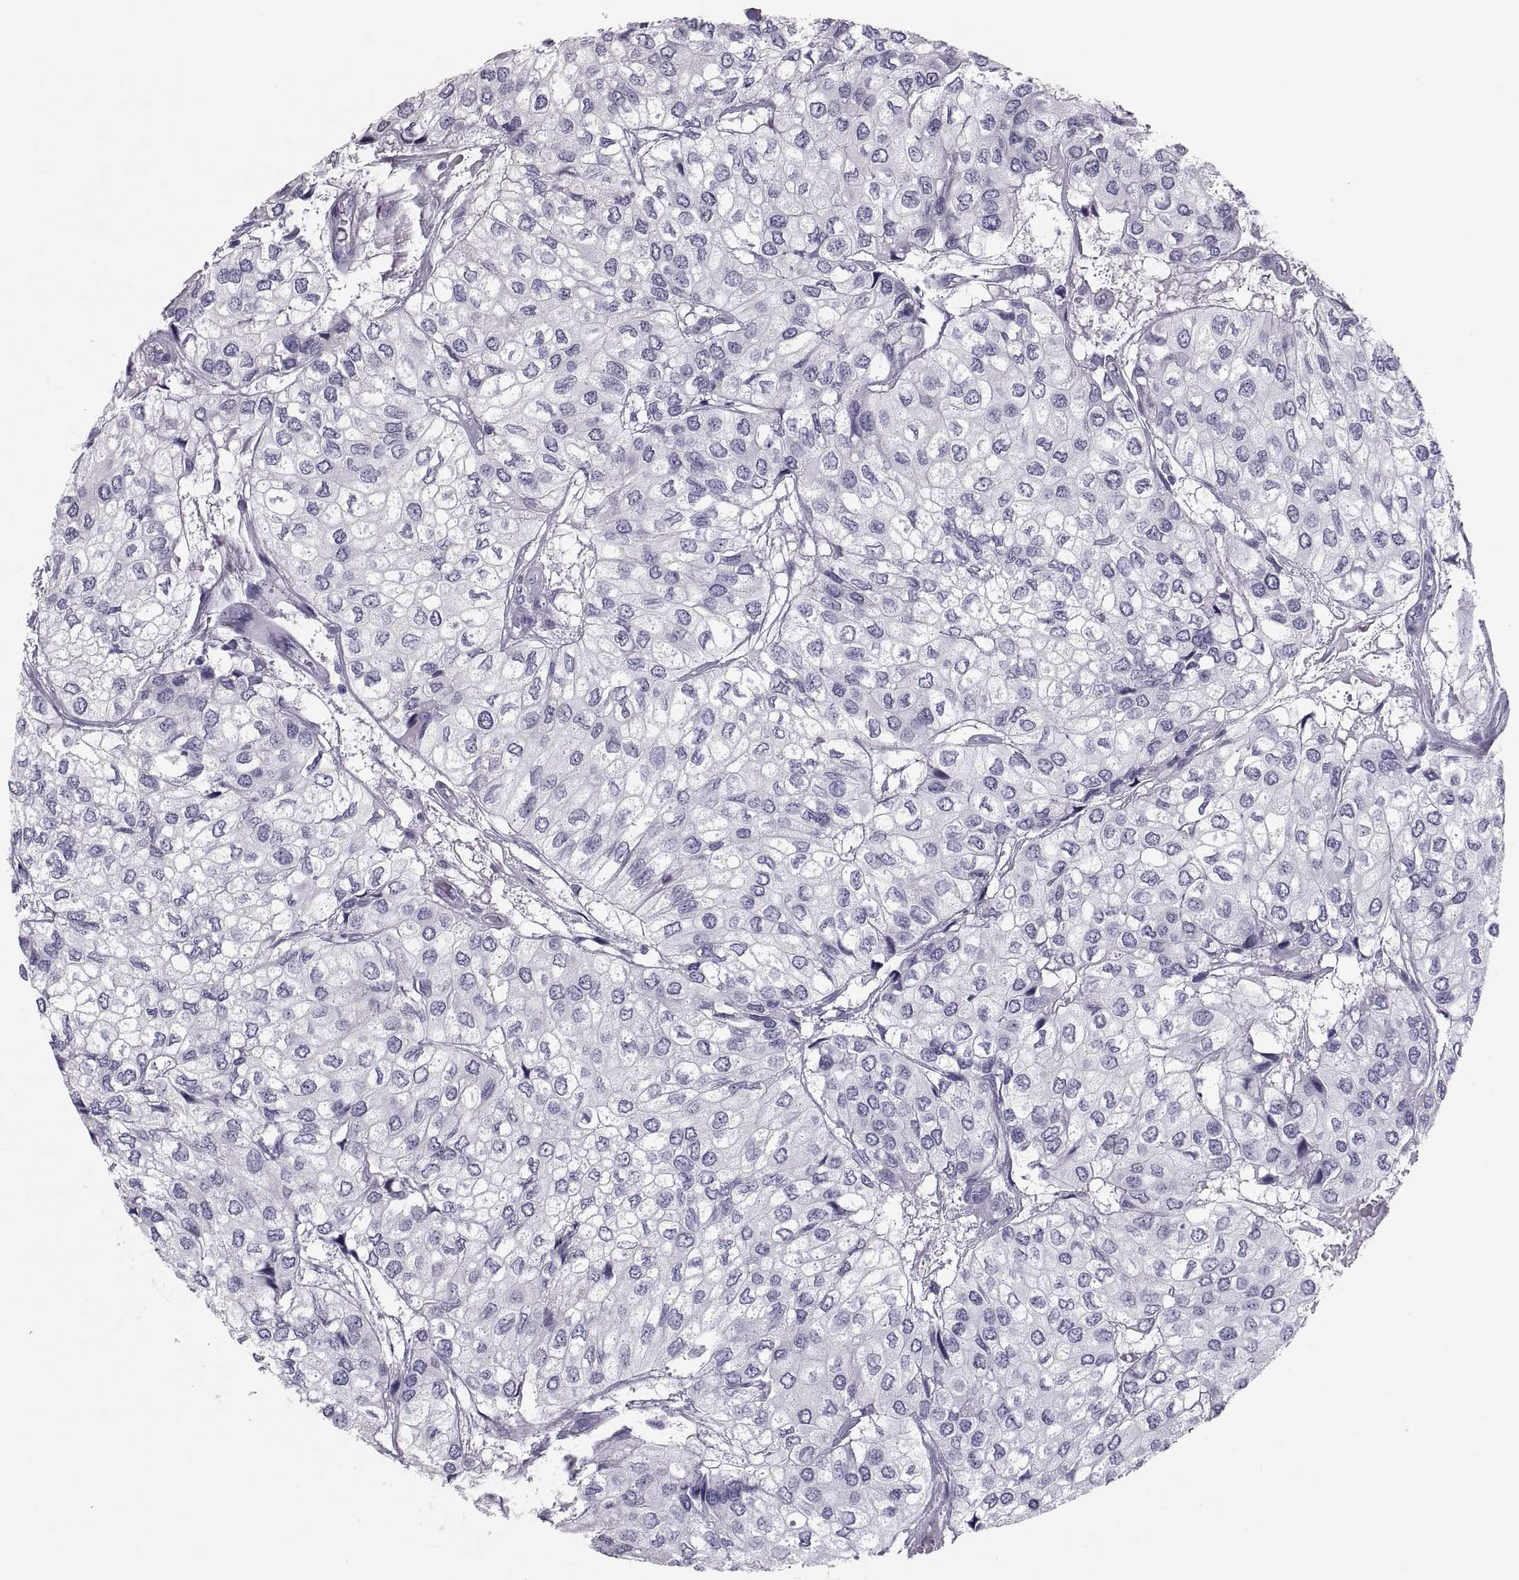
{"staining": {"intensity": "negative", "quantity": "none", "location": "none"}, "tissue": "urothelial cancer", "cell_type": "Tumor cells", "image_type": "cancer", "snomed": [{"axis": "morphology", "description": "Urothelial carcinoma, High grade"}, {"axis": "topography", "description": "Urinary bladder"}], "caption": "This is an immunohistochemistry histopathology image of human urothelial cancer. There is no expression in tumor cells.", "gene": "CRISP1", "patient": {"sex": "male", "age": 73}}